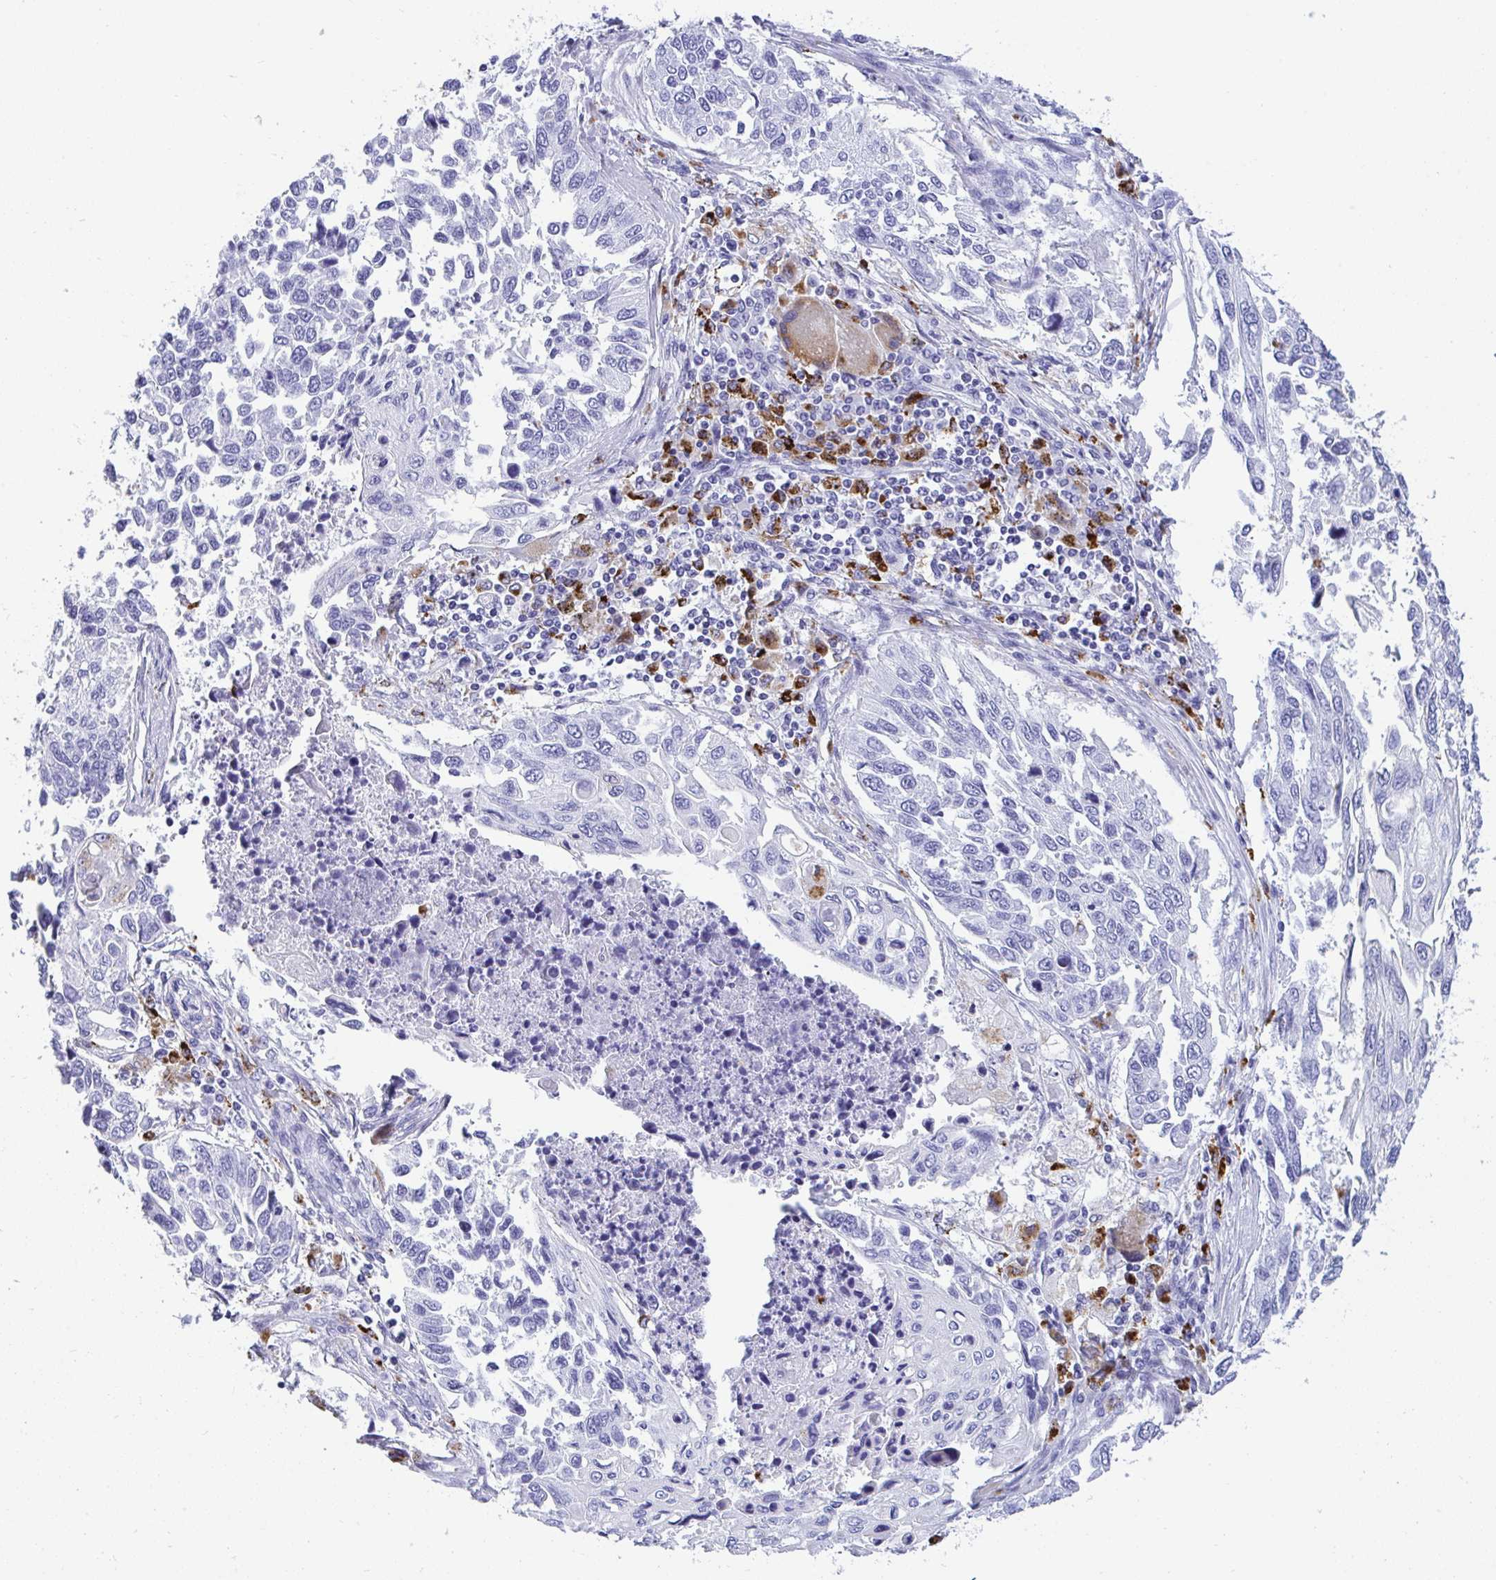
{"staining": {"intensity": "negative", "quantity": "none", "location": "none"}, "tissue": "lung cancer", "cell_type": "Tumor cells", "image_type": "cancer", "snomed": [{"axis": "morphology", "description": "Squamous cell carcinoma, NOS"}, {"axis": "topography", "description": "Lung"}], "caption": "Immunohistochemistry (IHC) histopathology image of human lung cancer stained for a protein (brown), which reveals no staining in tumor cells.", "gene": "CPVL", "patient": {"sex": "male", "age": 62}}